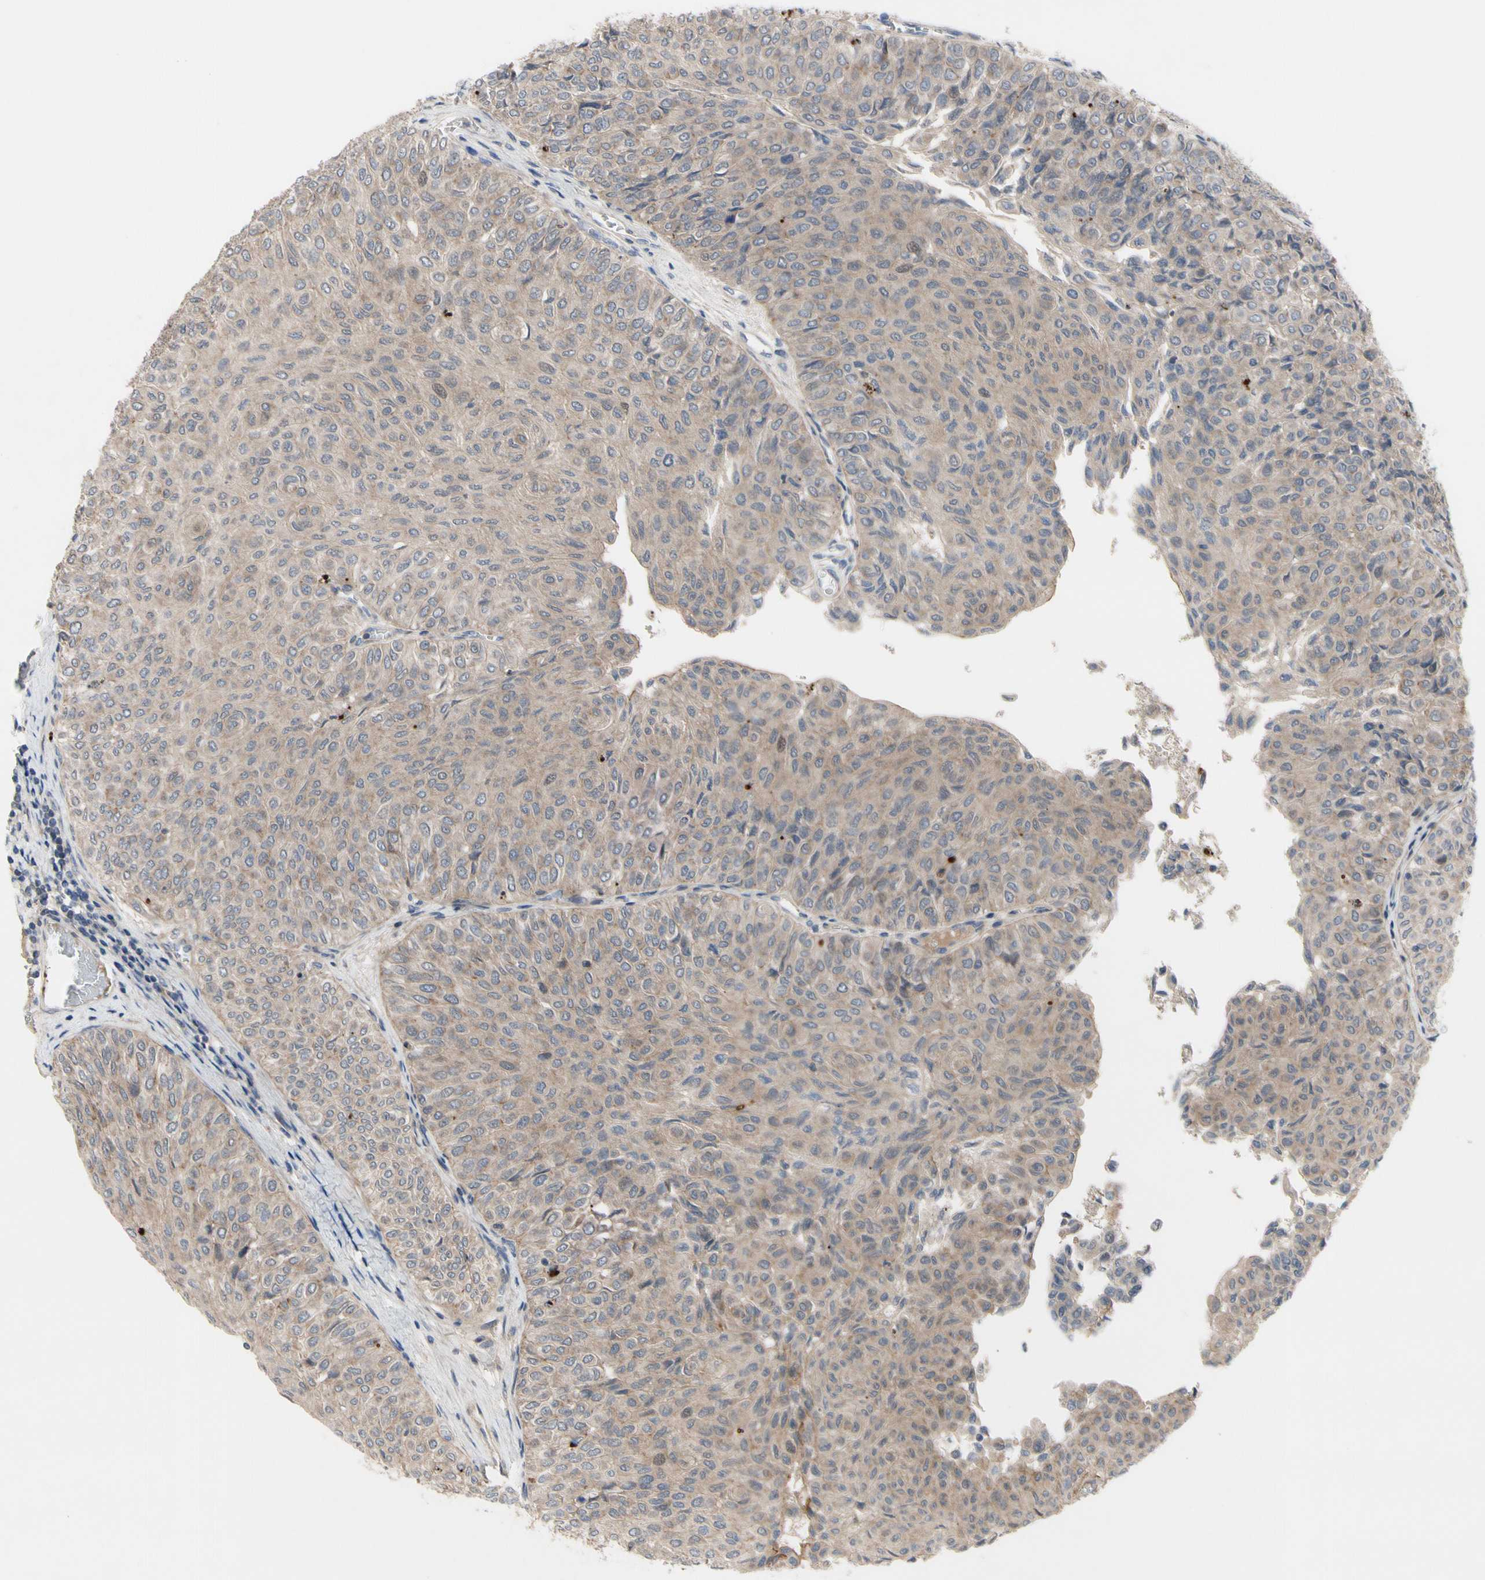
{"staining": {"intensity": "weak", "quantity": ">75%", "location": "cytoplasmic/membranous"}, "tissue": "urothelial cancer", "cell_type": "Tumor cells", "image_type": "cancer", "snomed": [{"axis": "morphology", "description": "Urothelial carcinoma, Low grade"}, {"axis": "topography", "description": "Urinary bladder"}], "caption": "The micrograph displays a brown stain indicating the presence of a protein in the cytoplasmic/membranous of tumor cells in low-grade urothelial carcinoma.", "gene": "OAZ1", "patient": {"sex": "male", "age": 78}}